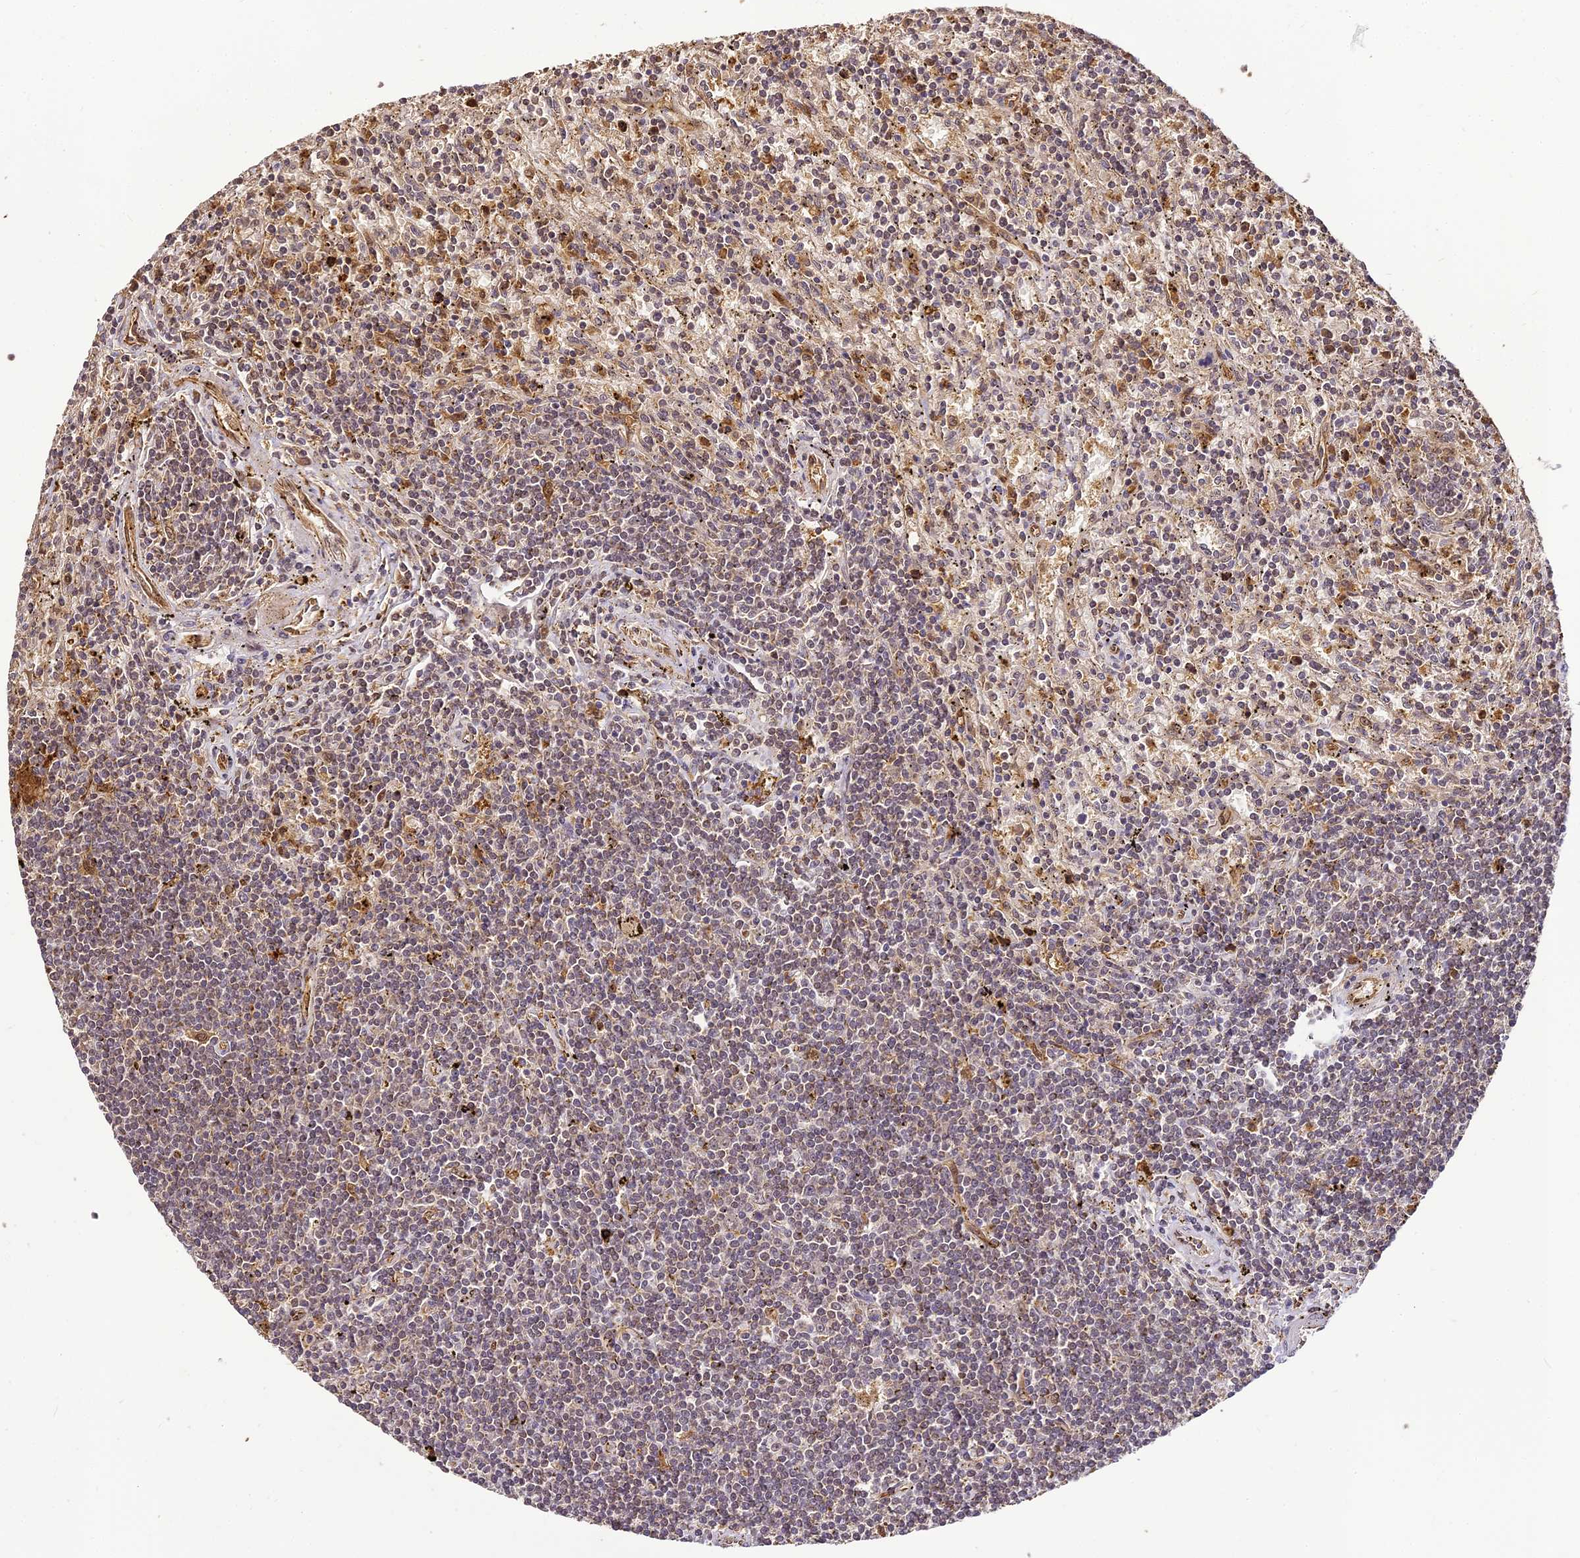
{"staining": {"intensity": "negative", "quantity": "none", "location": "none"}, "tissue": "lymphoma", "cell_type": "Tumor cells", "image_type": "cancer", "snomed": [{"axis": "morphology", "description": "Malignant lymphoma, non-Hodgkin's type, Low grade"}, {"axis": "topography", "description": "Spleen"}], "caption": "Tumor cells show no significant protein positivity in lymphoma.", "gene": "BCDIN3D", "patient": {"sex": "male", "age": 76}}